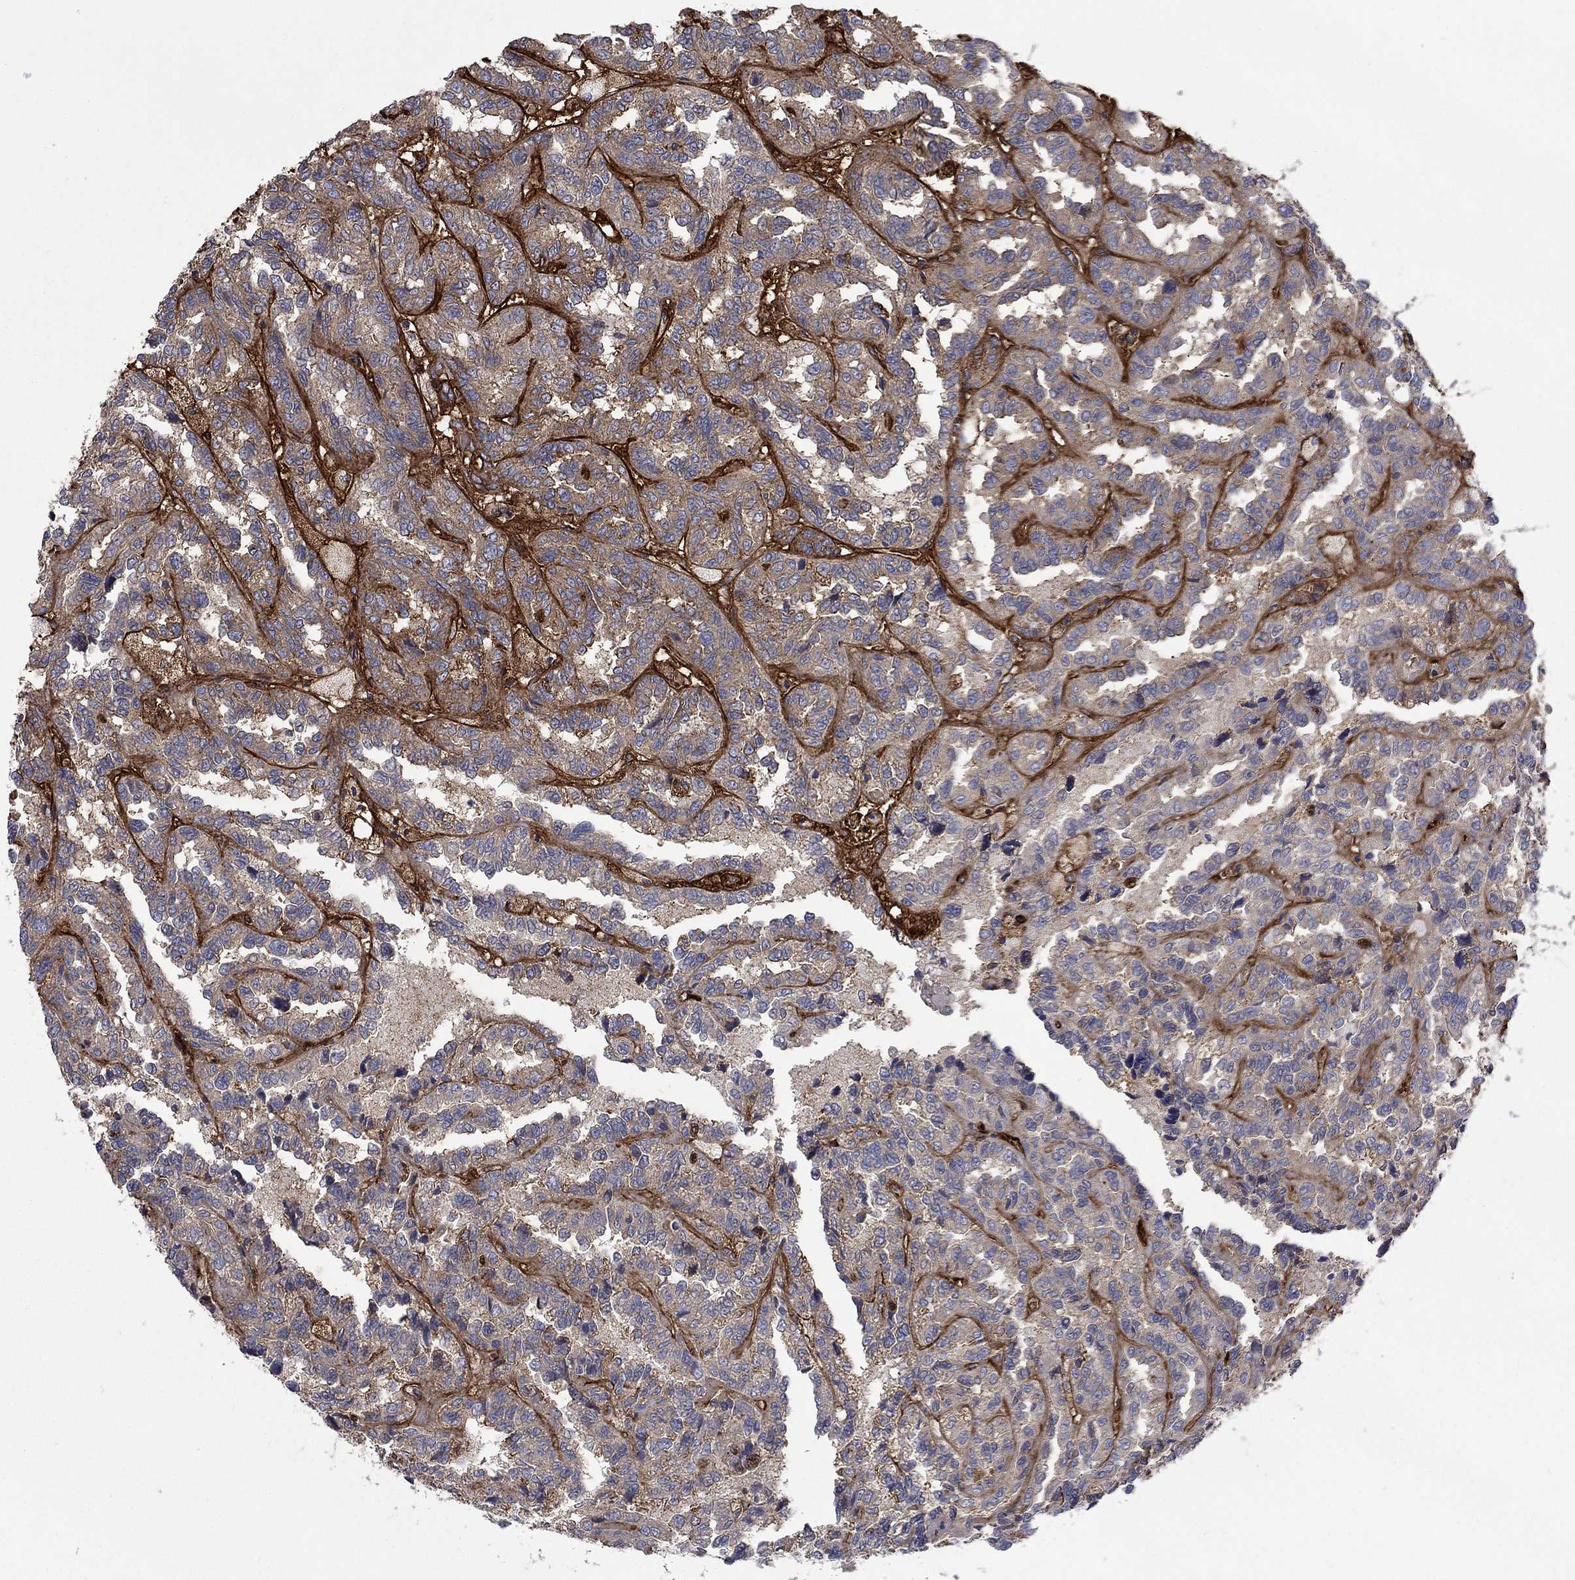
{"staining": {"intensity": "weak", "quantity": "25%-75%", "location": "cytoplasmic/membranous"}, "tissue": "renal cancer", "cell_type": "Tumor cells", "image_type": "cancer", "snomed": [{"axis": "morphology", "description": "Adenocarcinoma, NOS"}, {"axis": "topography", "description": "Kidney"}], "caption": "Approximately 25%-75% of tumor cells in adenocarcinoma (renal) display weak cytoplasmic/membranous protein staining as visualized by brown immunohistochemical staining.", "gene": "VCAN", "patient": {"sex": "male", "age": 79}}